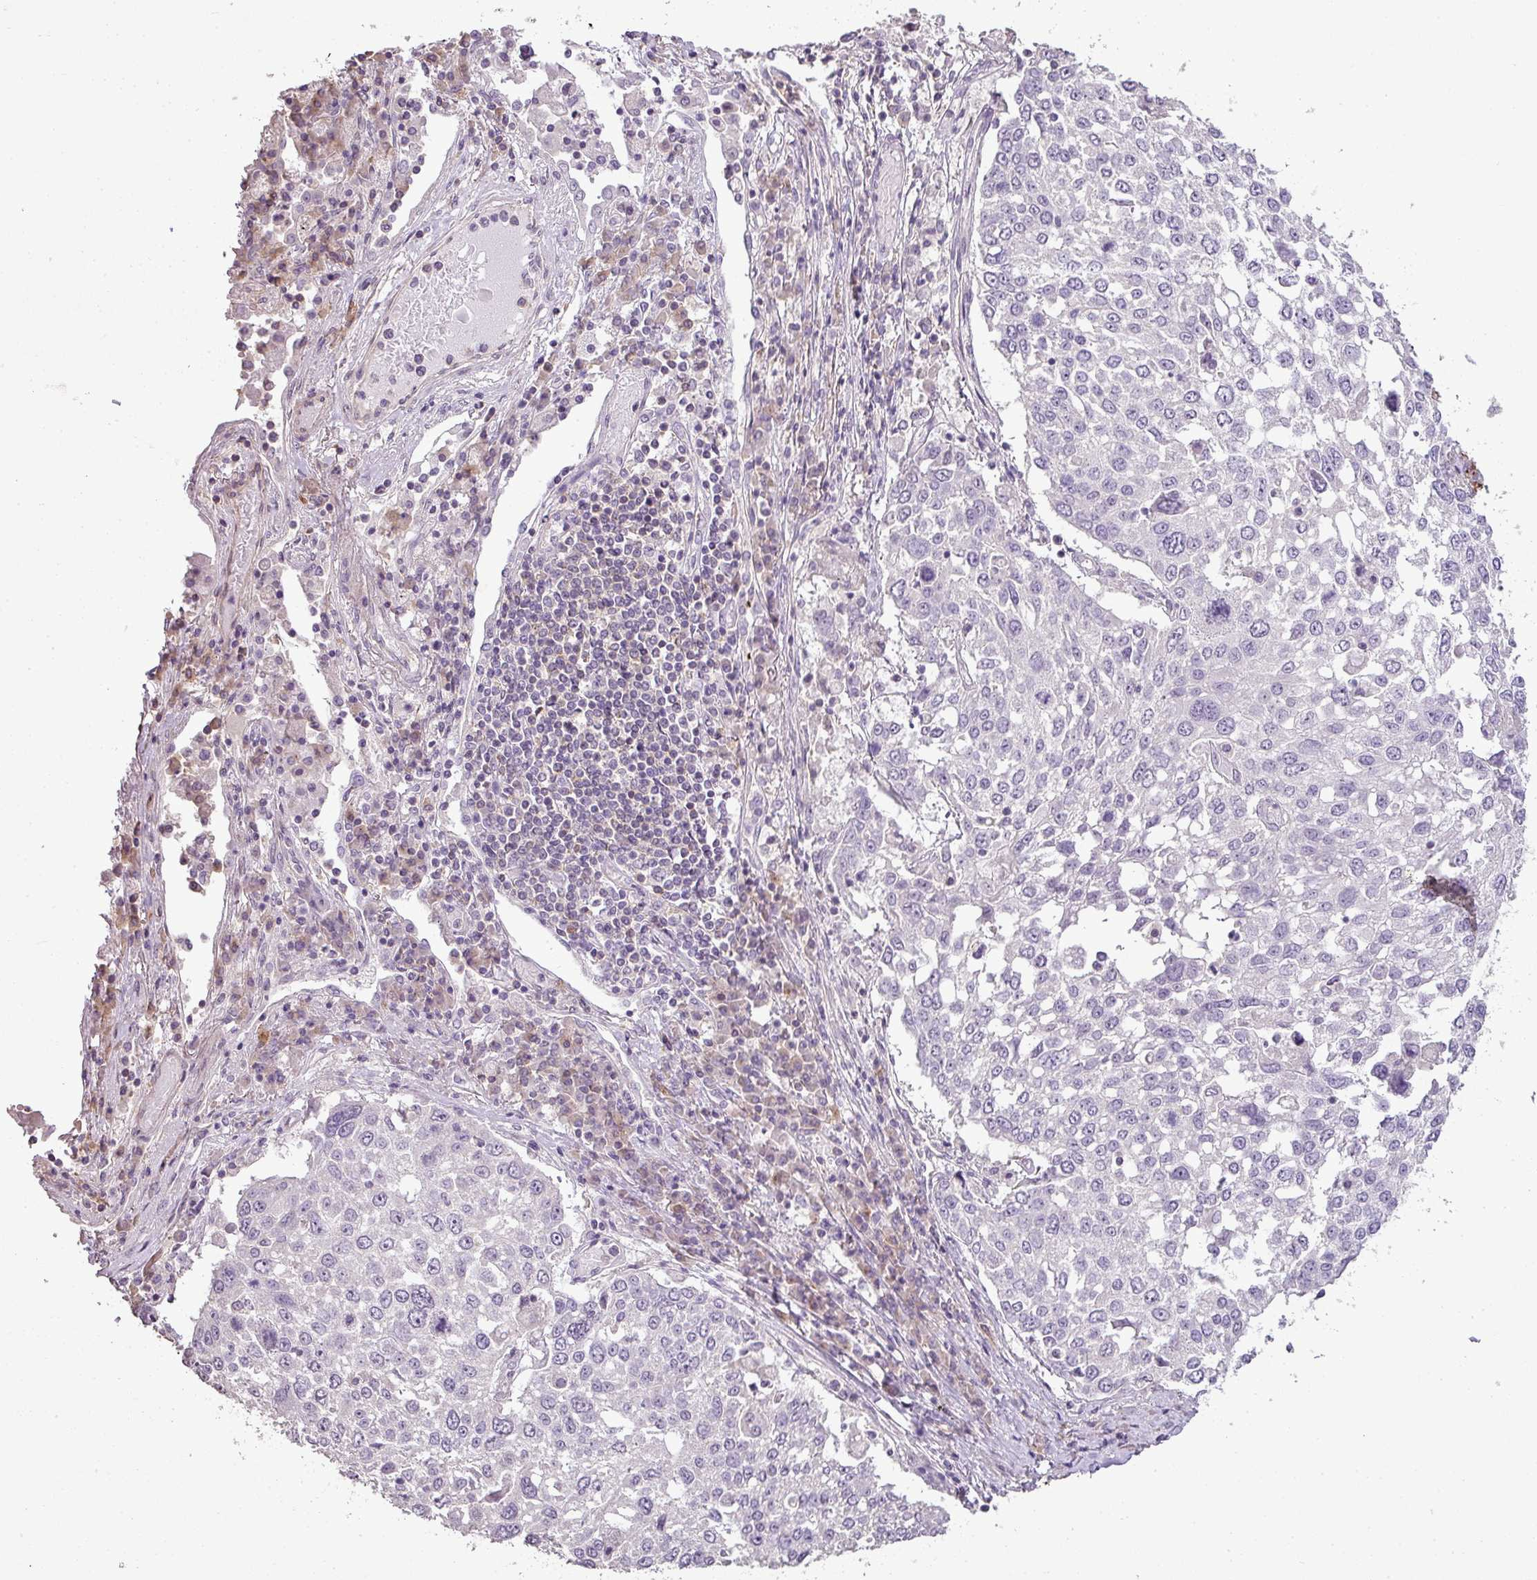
{"staining": {"intensity": "negative", "quantity": "none", "location": "none"}, "tissue": "lung cancer", "cell_type": "Tumor cells", "image_type": "cancer", "snomed": [{"axis": "morphology", "description": "Squamous cell carcinoma, NOS"}, {"axis": "topography", "description": "Lung"}], "caption": "This is a histopathology image of immunohistochemistry staining of squamous cell carcinoma (lung), which shows no positivity in tumor cells. (Brightfield microscopy of DAB immunohistochemistry (IHC) at high magnification).", "gene": "LY9", "patient": {"sex": "male", "age": 65}}